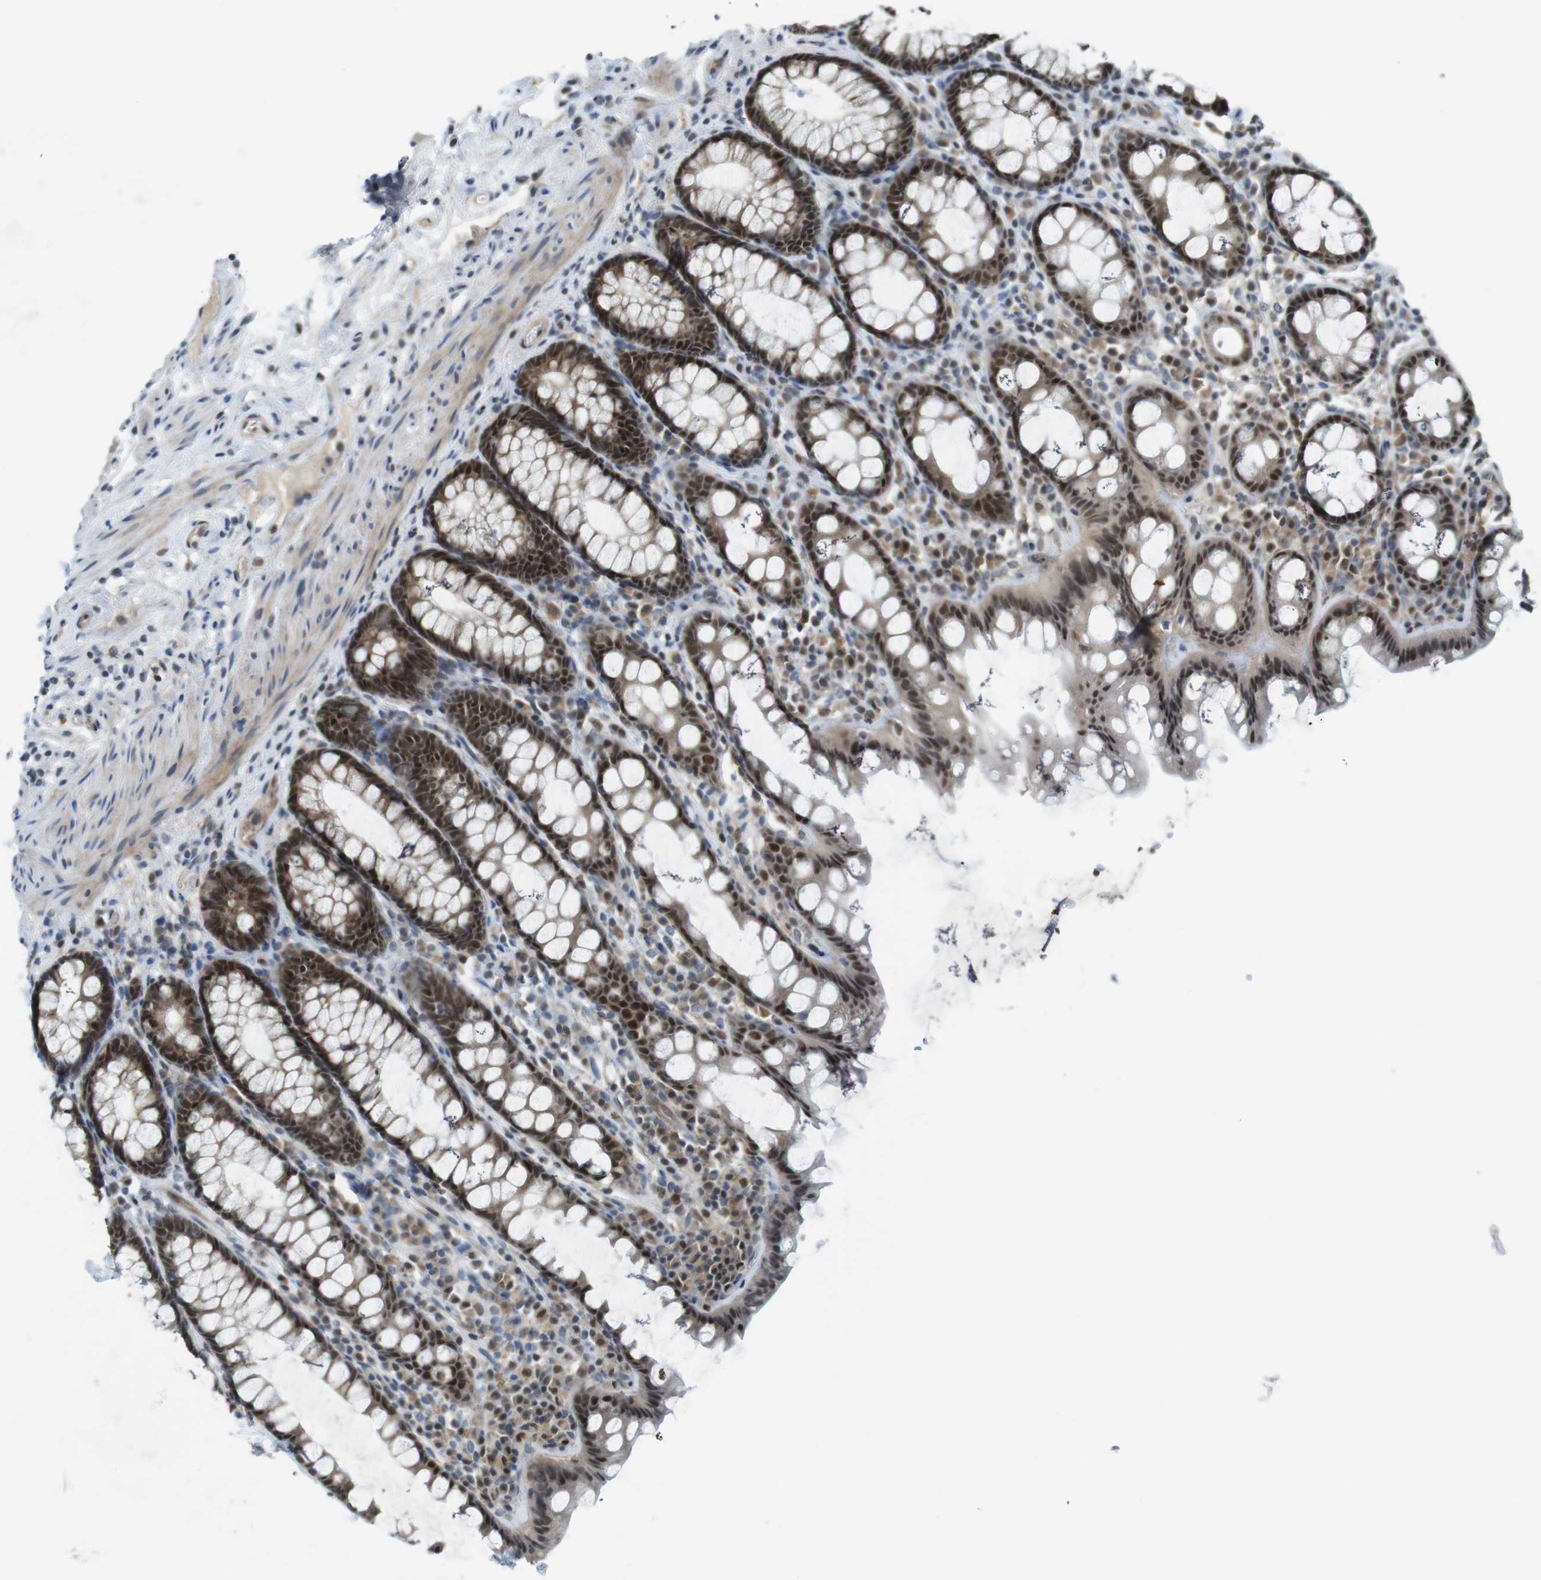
{"staining": {"intensity": "strong", "quantity": ">75%", "location": "cytoplasmic/membranous,nuclear"}, "tissue": "rectum", "cell_type": "Glandular cells", "image_type": "normal", "snomed": [{"axis": "morphology", "description": "Normal tissue, NOS"}, {"axis": "topography", "description": "Rectum"}], "caption": "Rectum stained with a brown dye shows strong cytoplasmic/membranous,nuclear positive staining in approximately >75% of glandular cells.", "gene": "MAPKAPK5", "patient": {"sex": "male", "age": 92}}